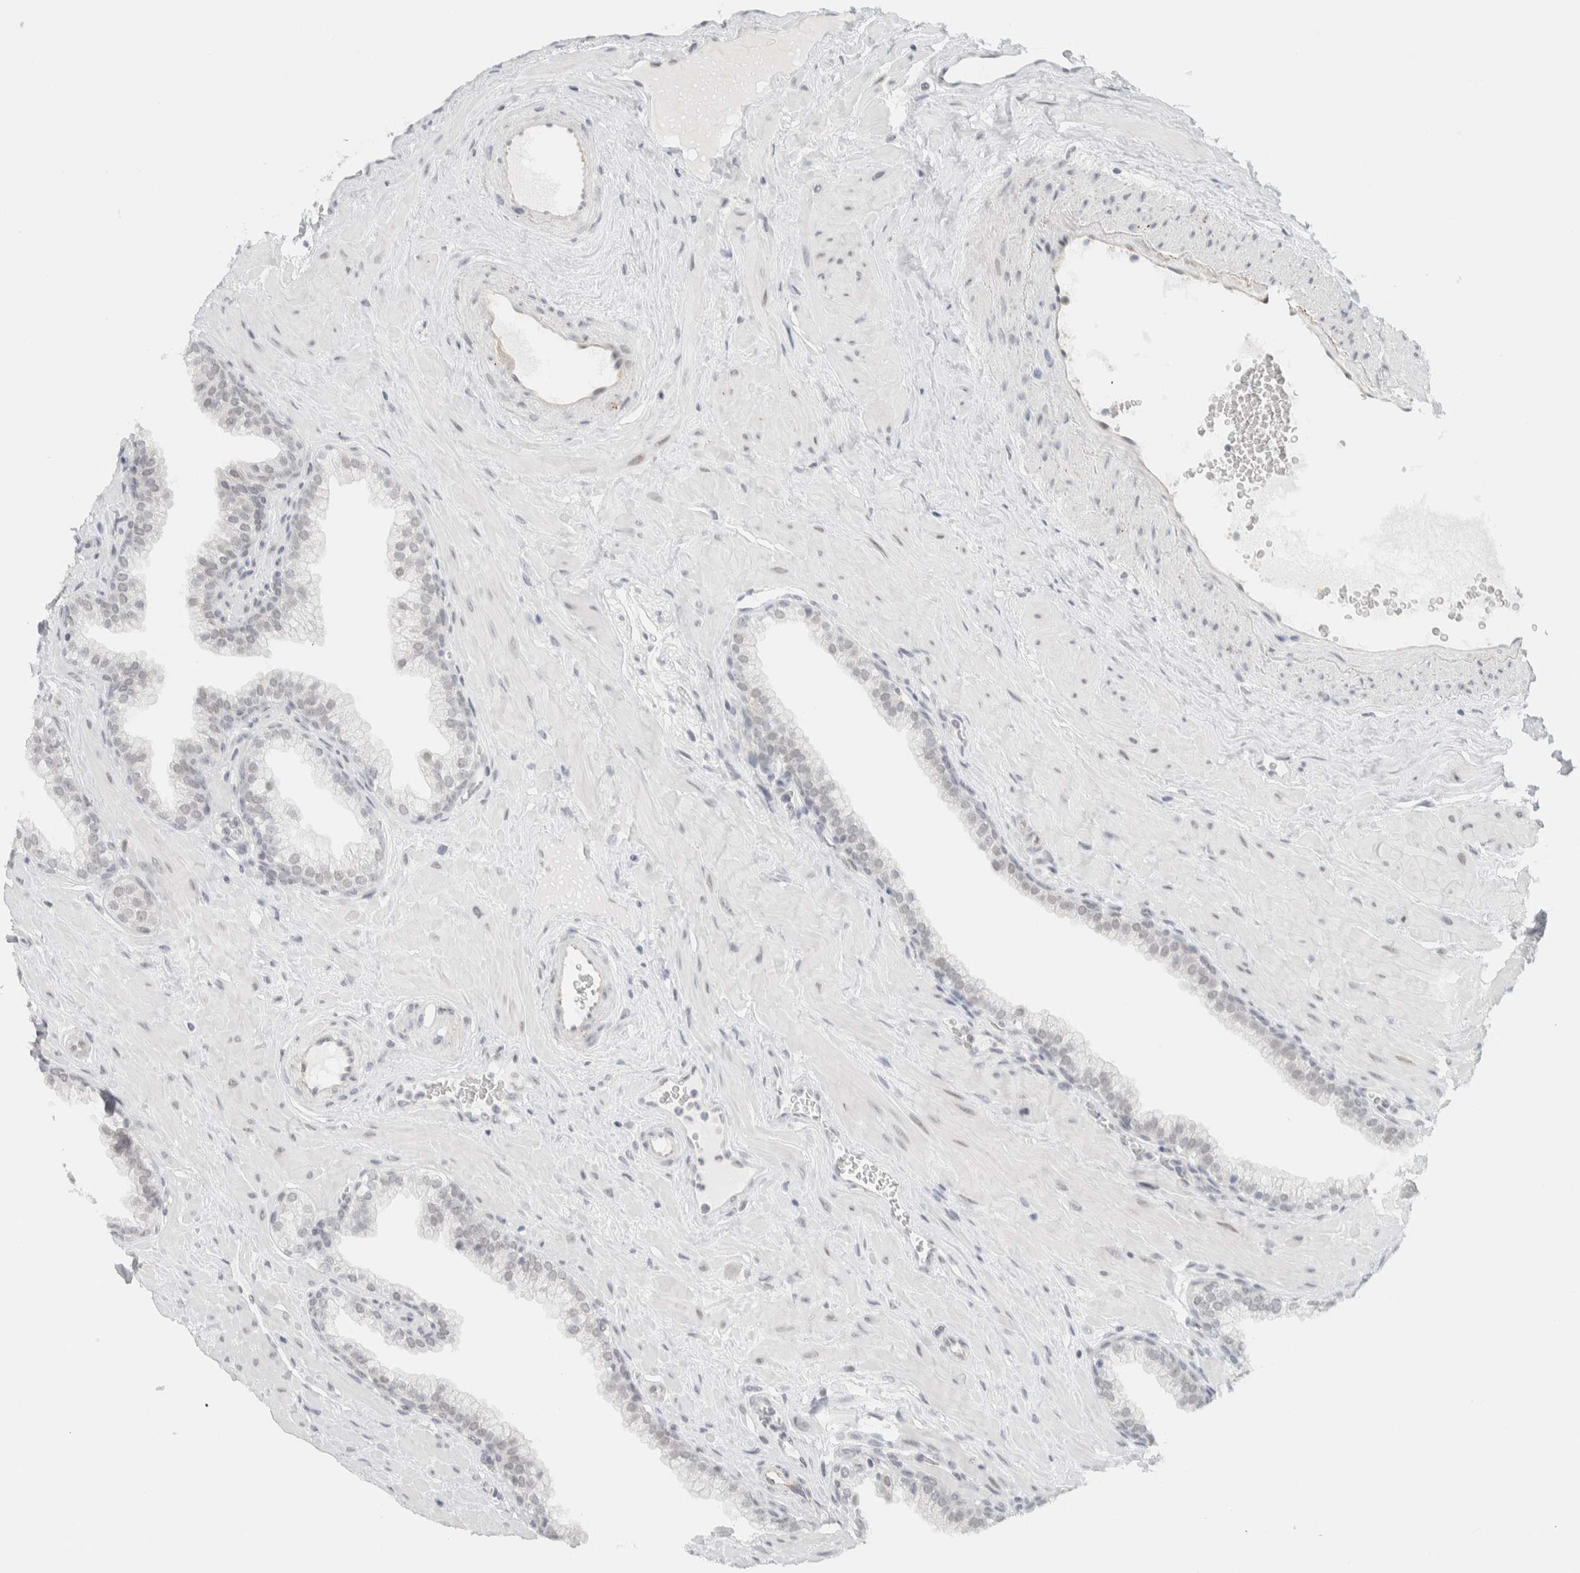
{"staining": {"intensity": "weak", "quantity": "<25%", "location": "cytoplasmic/membranous"}, "tissue": "prostate", "cell_type": "Glandular cells", "image_type": "normal", "snomed": [{"axis": "morphology", "description": "Normal tissue, NOS"}, {"axis": "morphology", "description": "Urothelial carcinoma, Low grade"}, {"axis": "topography", "description": "Urinary bladder"}, {"axis": "topography", "description": "Prostate"}], "caption": "A histopathology image of human prostate is negative for staining in glandular cells.", "gene": "CDH17", "patient": {"sex": "male", "age": 60}}